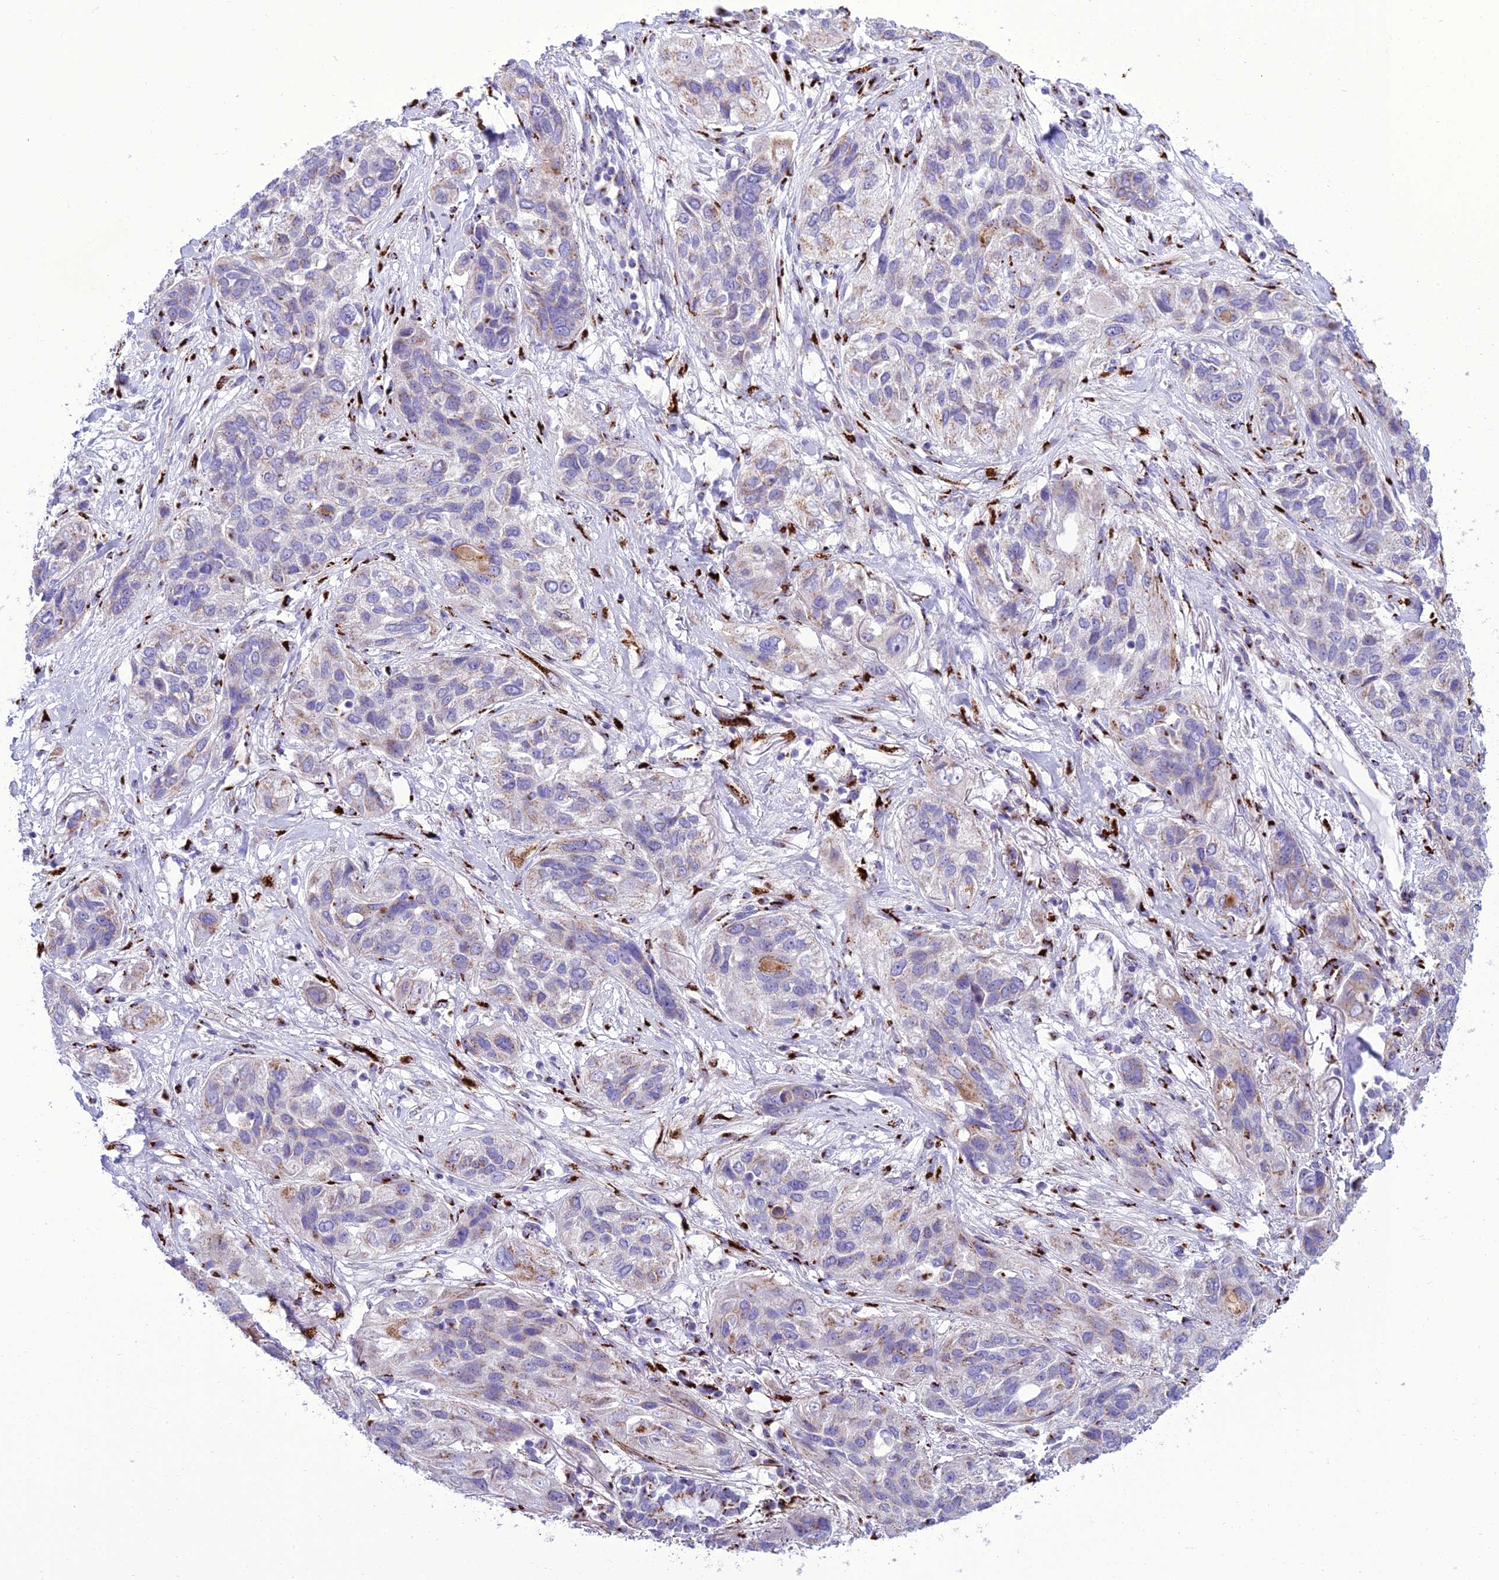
{"staining": {"intensity": "weak", "quantity": "<25%", "location": "cytoplasmic/membranous"}, "tissue": "lung cancer", "cell_type": "Tumor cells", "image_type": "cancer", "snomed": [{"axis": "morphology", "description": "Squamous cell carcinoma, NOS"}, {"axis": "topography", "description": "Lung"}], "caption": "A high-resolution image shows IHC staining of lung squamous cell carcinoma, which exhibits no significant staining in tumor cells.", "gene": "GOLM2", "patient": {"sex": "female", "age": 70}}